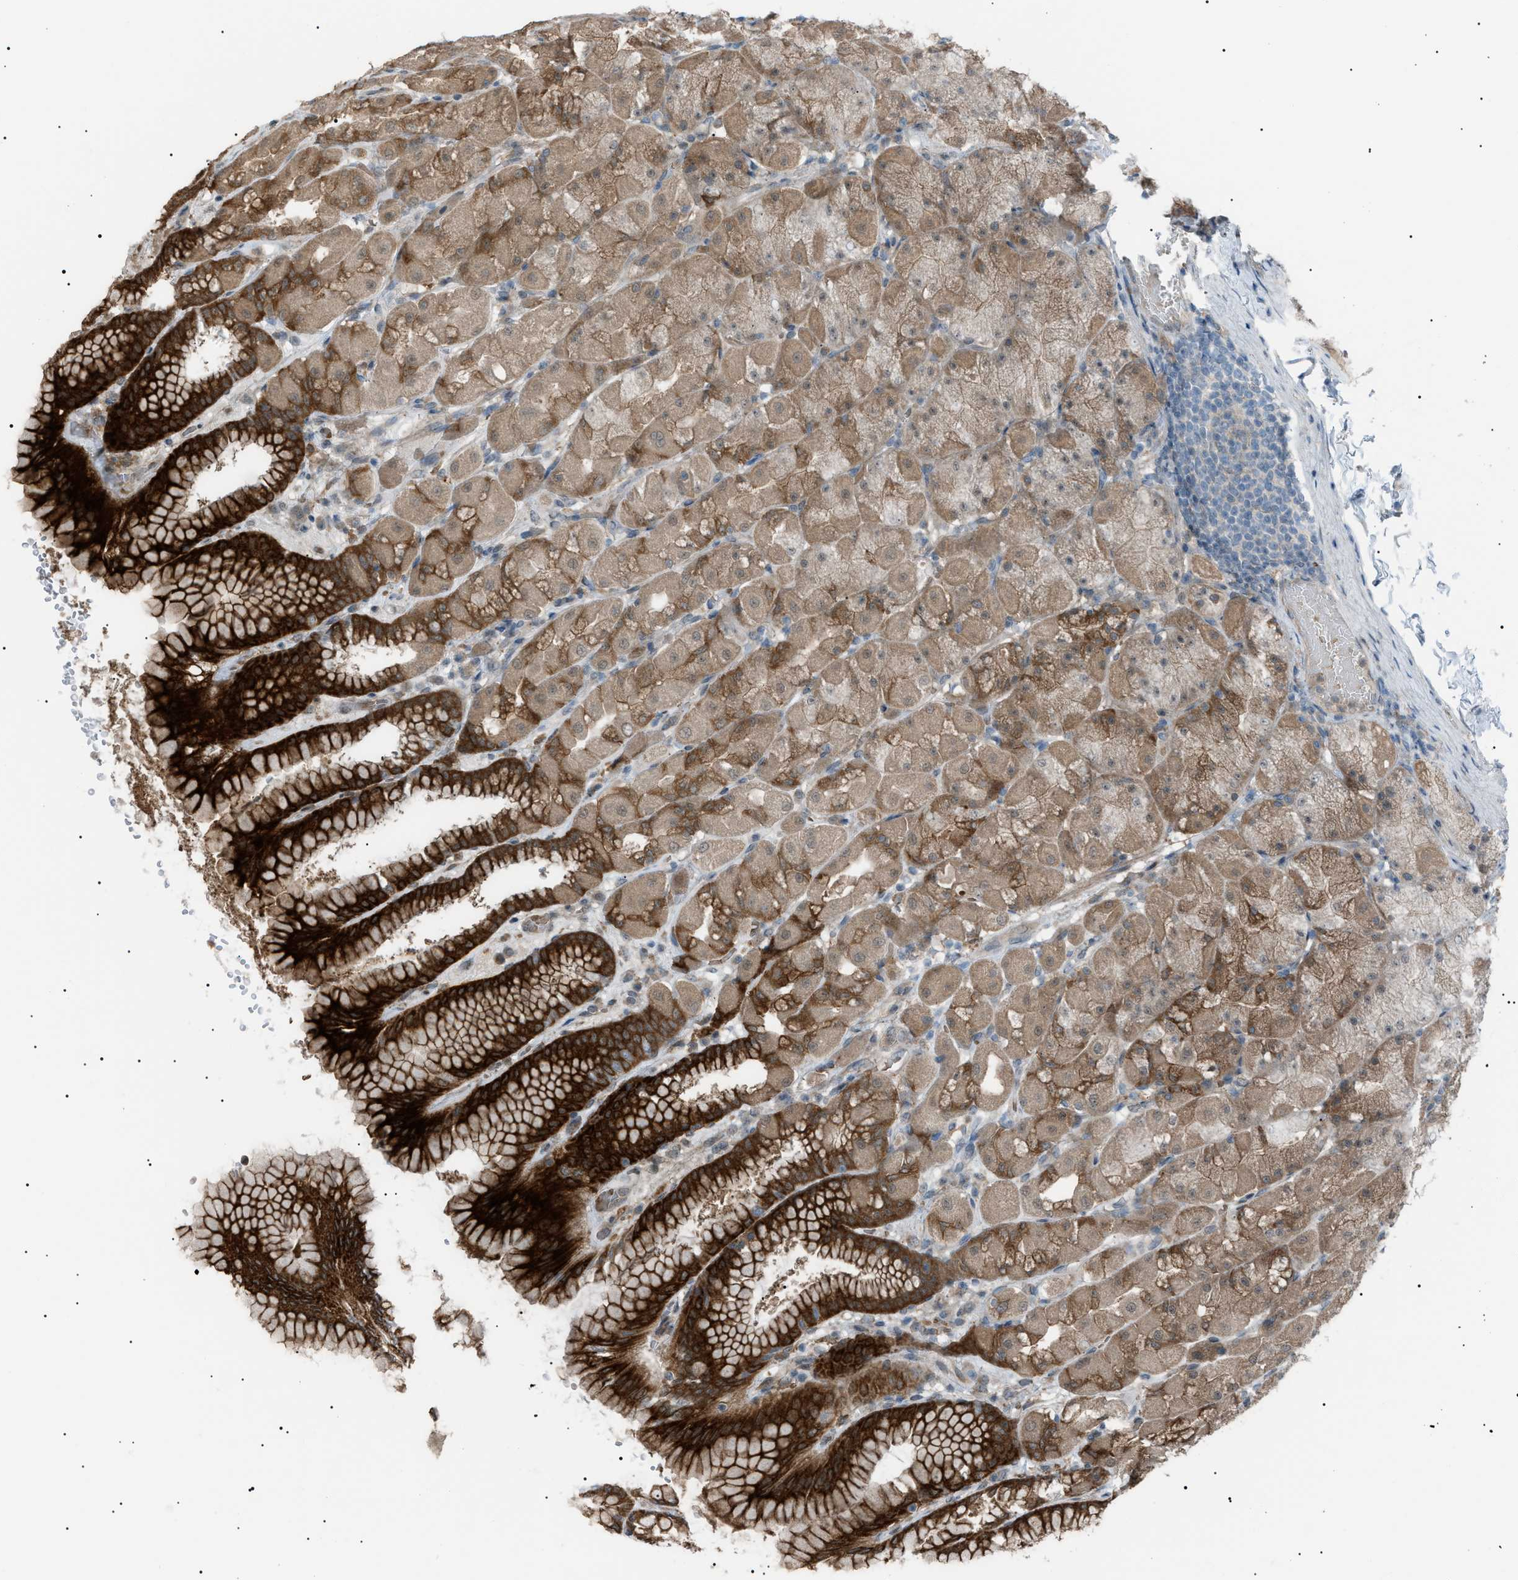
{"staining": {"intensity": "strong", "quantity": ">75%", "location": "cytoplasmic/membranous"}, "tissue": "stomach", "cell_type": "Glandular cells", "image_type": "normal", "snomed": [{"axis": "morphology", "description": "Normal tissue, NOS"}, {"axis": "topography", "description": "Stomach, upper"}], "caption": "About >75% of glandular cells in normal stomach exhibit strong cytoplasmic/membranous protein expression as visualized by brown immunohistochemical staining.", "gene": "LPIN2", "patient": {"sex": "female", "age": 56}}